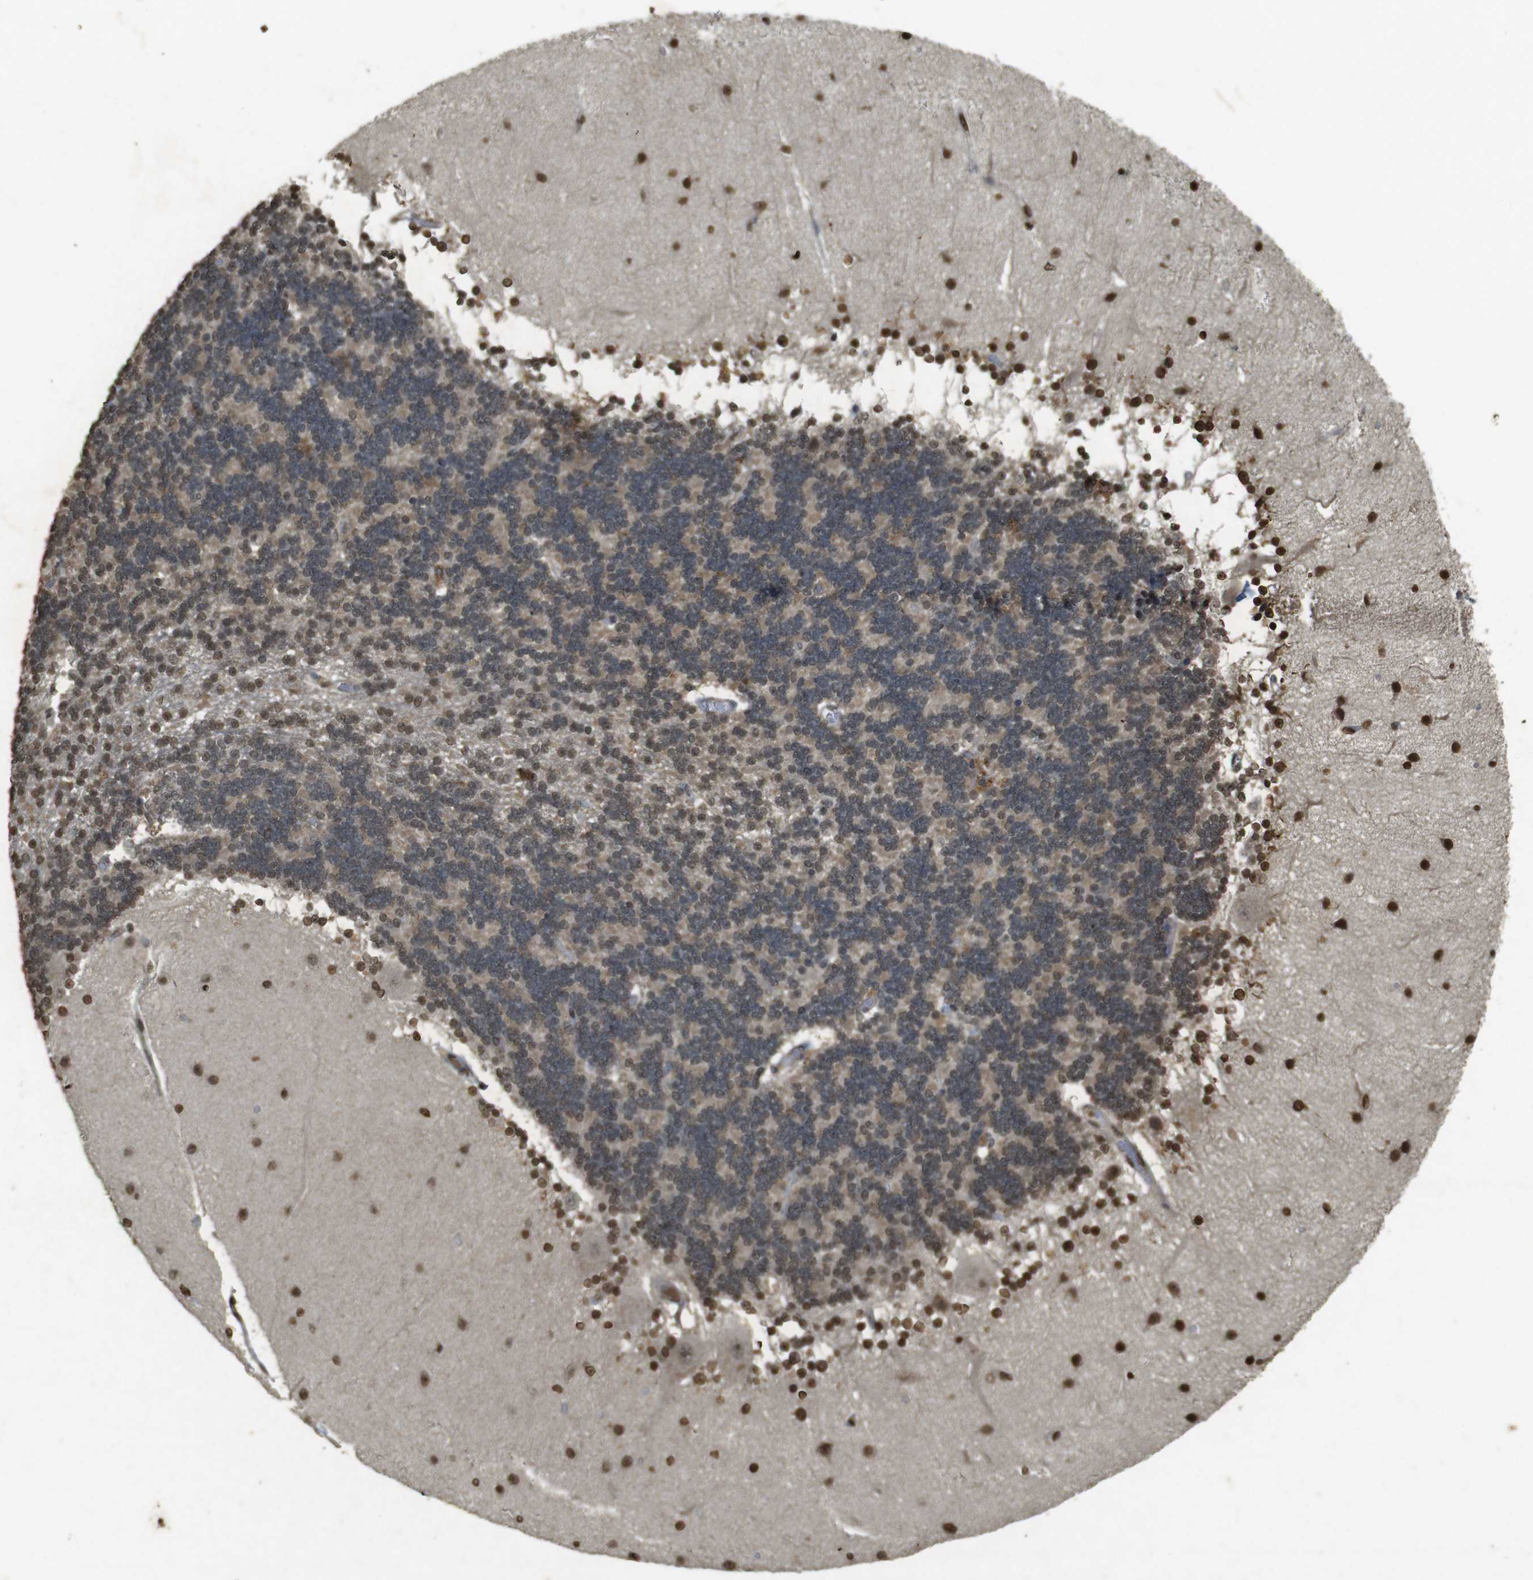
{"staining": {"intensity": "moderate", "quantity": "25%-75%", "location": "cytoplasmic/membranous,nuclear"}, "tissue": "cerebellum", "cell_type": "Cells in granular layer", "image_type": "normal", "snomed": [{"axis": "morphology", "description": "Normal tissue, NOS"}, {"axis": "topography", "description": "Cerebellum"}], "caption": "The photomicrograph demonstrates immunohistochemical staining of unremarkable cerebellum. There is moderate cytoplasmic/membranous,nuclear staining is appreciated in about 25%-75% of cells in granular layer.", "gene": "ORC4", "patient": {"sex": "female", "age": 54}}